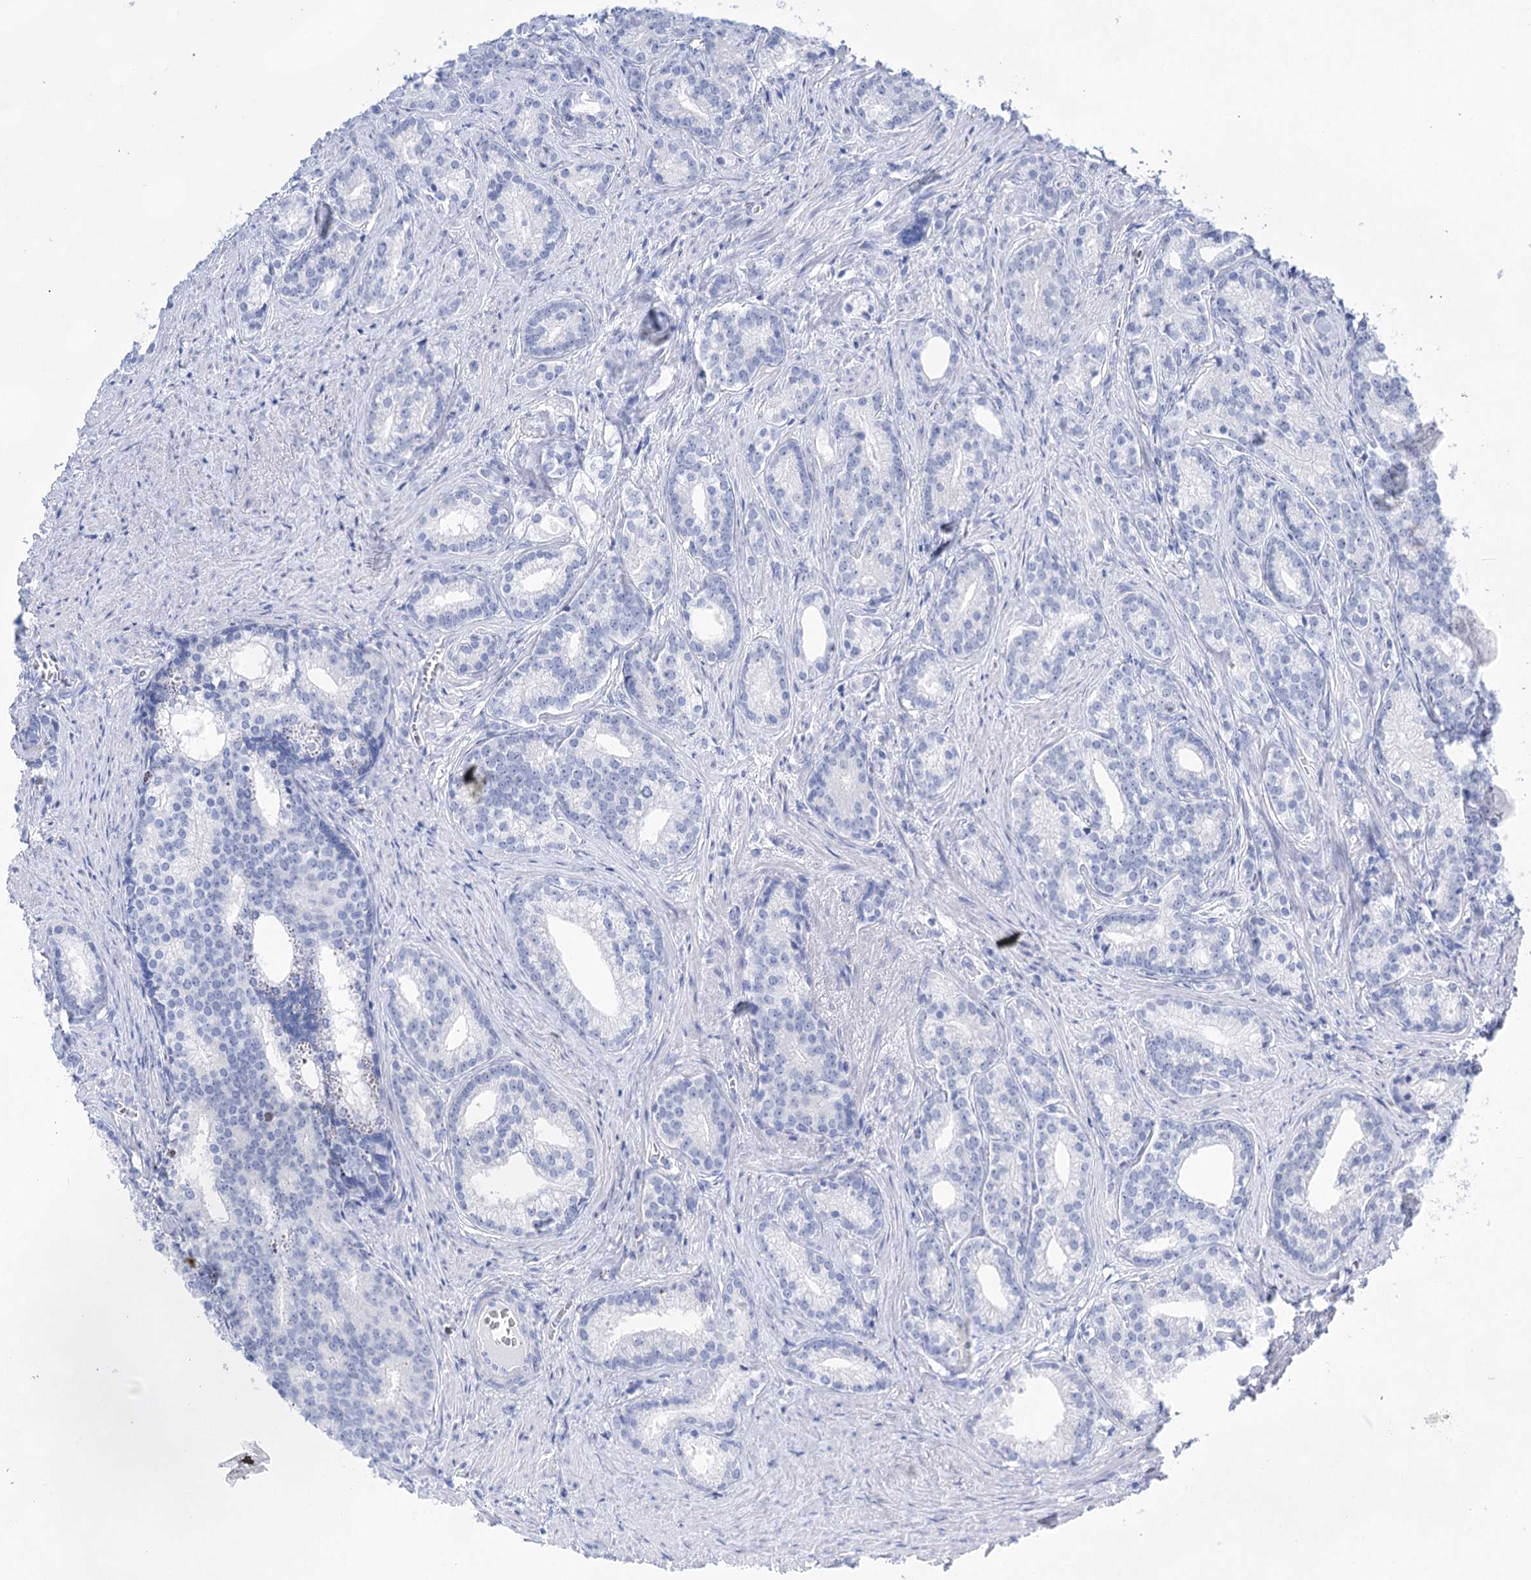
{"staining": {"intensity": "negative", "quantity": "none", "location": "none"}, "tissue": "prostate cancer", "cell_type": "Tumor cells", "image_type": "cancer", "snomed": [{"axis": "morphology", "description": "Adenocarcinoma, Low grade"}, {"axis": "topography", "description": "Prostate"}], "caption": "Immunohistochemistry micrograph of human prostate cancer (adenocarcinoma (low-grade)) stained for a protein (brown), which exhibits no positivity in tumor cells.", "gene": "LALBA", "patient": {"sex": "male", "age": 71}}